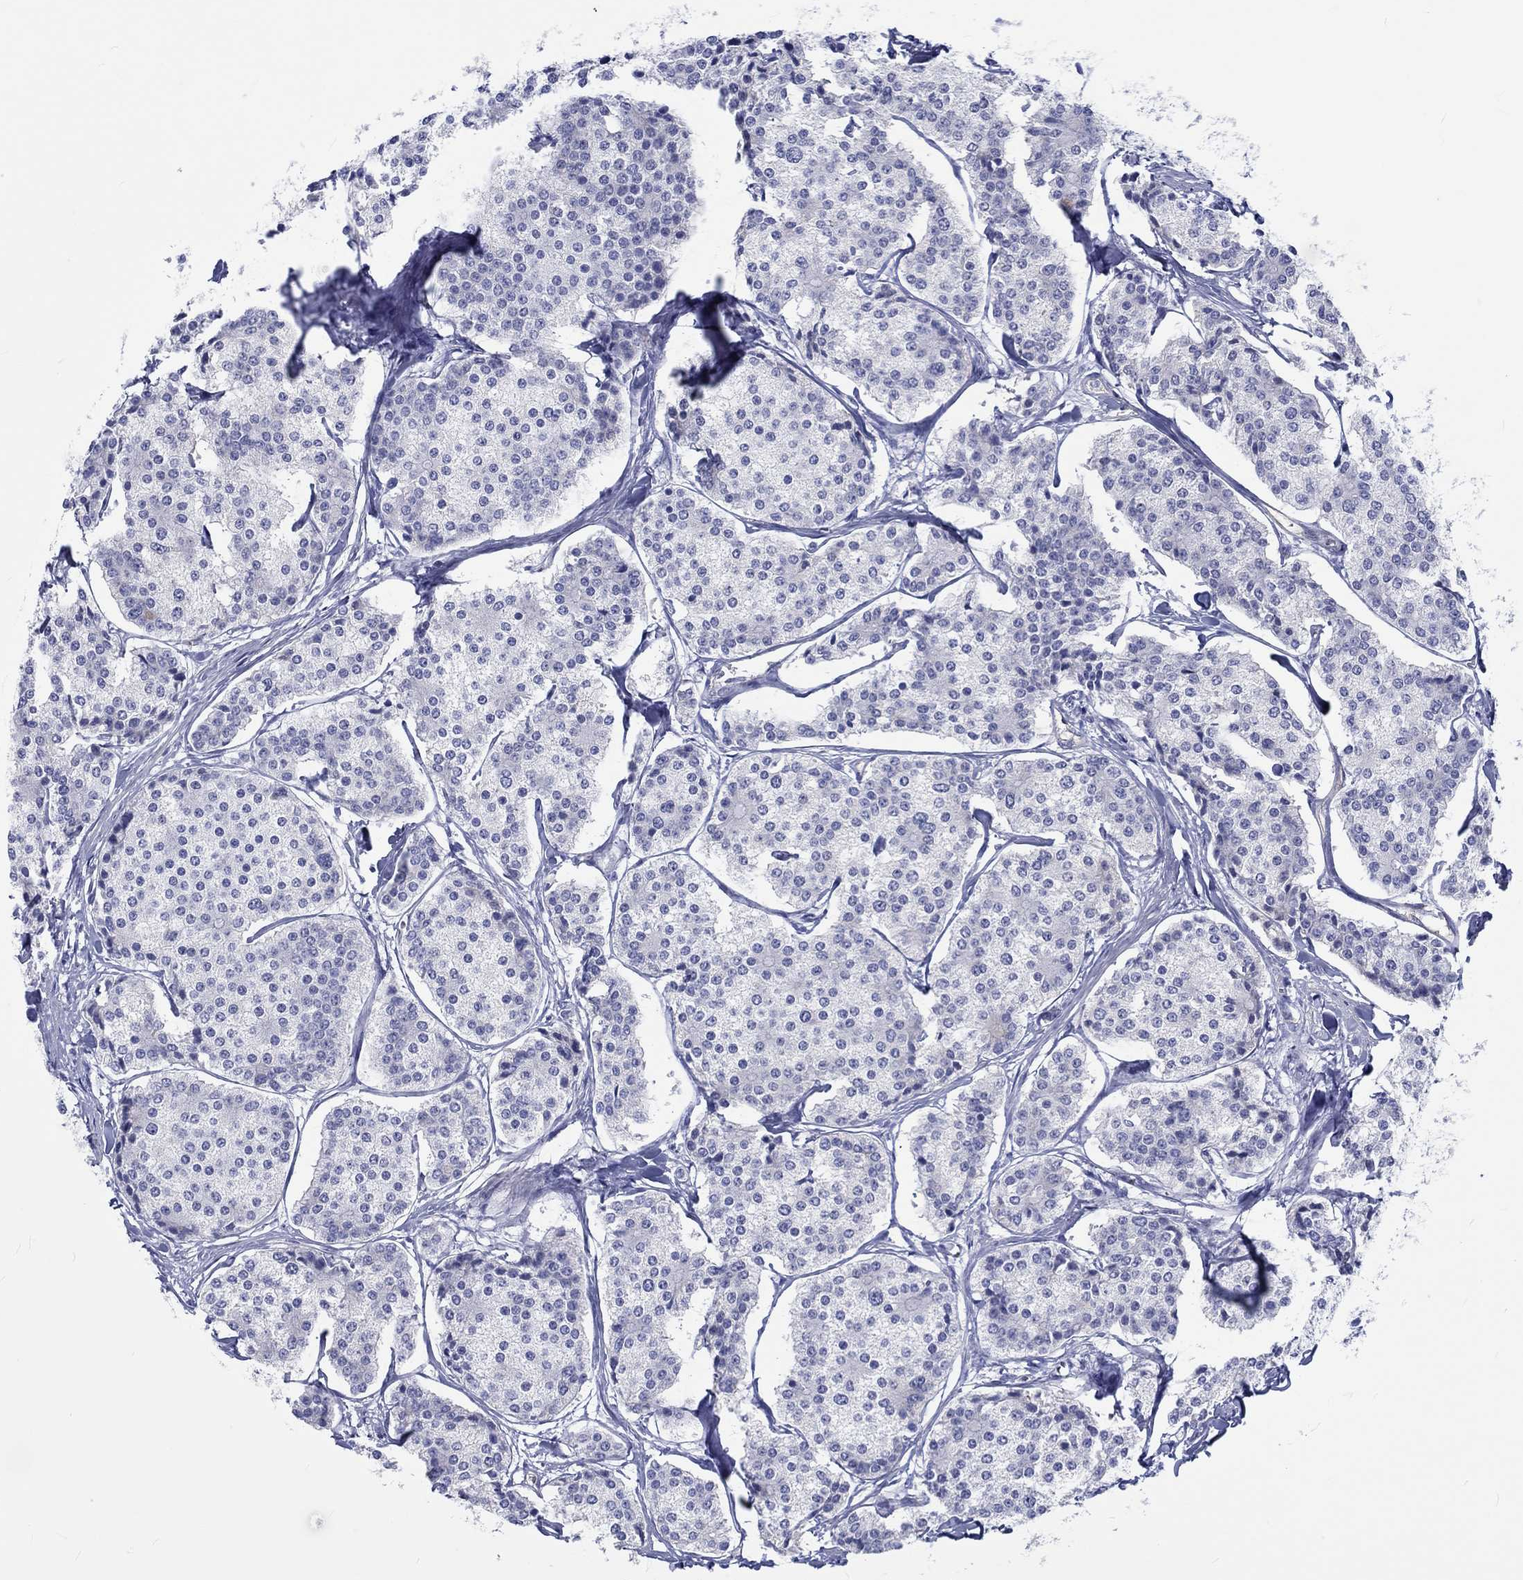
{"staining": {"intensity": "negative", "quantity": "none", "location": "none"}, "tissue": "carcinoid", "cell_type": "Tumor cells", "image_type": "cancer", "snomed": [{"axis": "morphology", "description": "Carcinoid, malignant, NOS"}, {"axis": "topography", "description": "Small intestine"}], "caption": "The histopathology image displays no significant positivity in tumor cells of malignant carcinoid.", "gene": "CDY2B", "patient": {"sex": "female", "age": 65}}